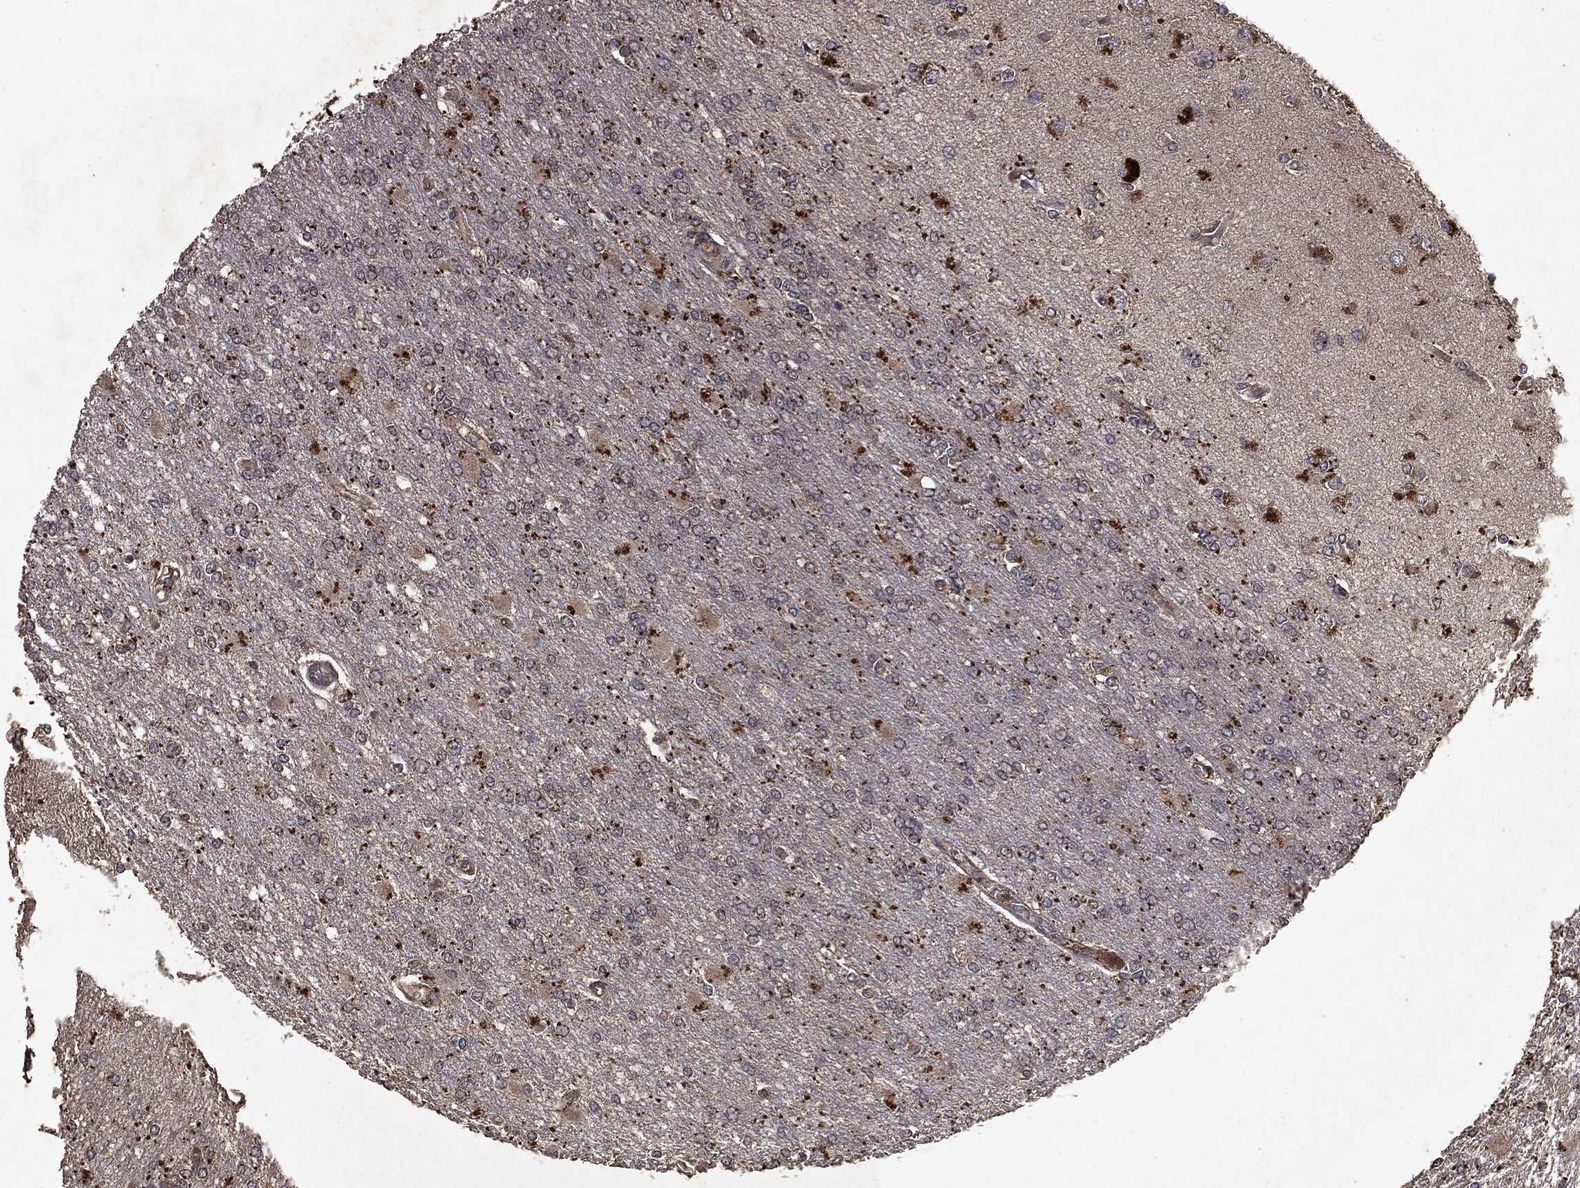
{"staining": {"intensity": "negative", "quantity": "none", "location": "none"}, "tissue": "glioma", "cell_type": "Tumor cells", "image_type": "cancer", "snomed": [{"axis": "morphology", "description": "Glioma, malignant, High grade"}, {"axis": "topography", "description": "Cerebral cortex"}], "caption": "High power microscopy image of an IHC micrograph of glioma, revealing no significant expression in tumor cells.", "gene": "MTOR", "patient": {"sex": "male", "age": 79}}